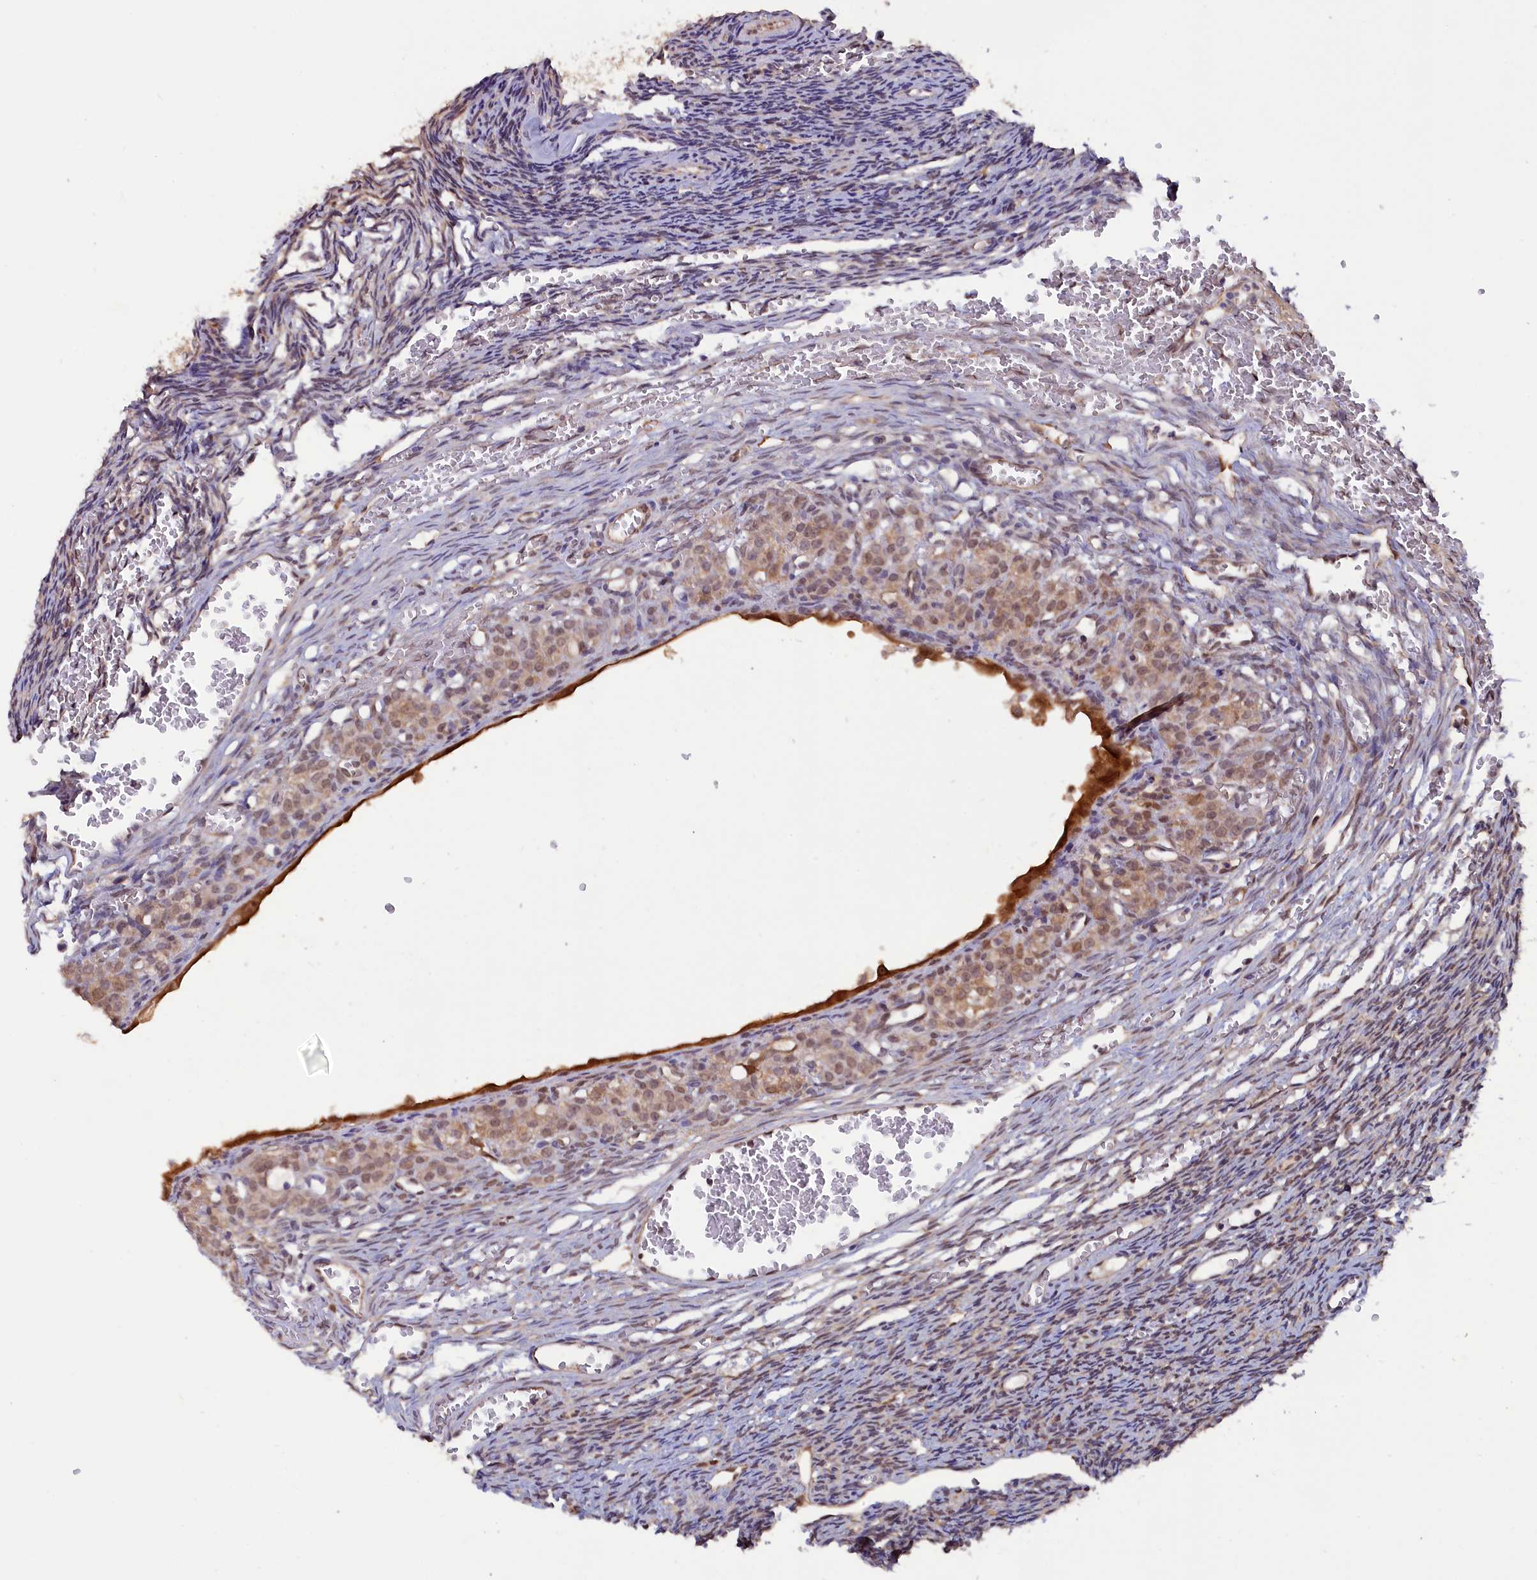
{"staining": {"intensity": "weak", "quantity": ">75%", "location": "nuclear"}, "tissue": "ovary", "cell_type": "Ovarian stroma cells", "image_type": "normal", "snomed": [{"axis": "morphology", "description": "Normal tissue, NOS"}, {"axis": "topography", "description": "Ovary"}], "caption": "A photomicrograph showing weak nuclear expression in approximately >75% of ovarian stroma cells in normal ovary, as visualized by brown immunohistochemical staining.", "gene": "JPT2", "patient": {"sex": "female", "age": 39}}